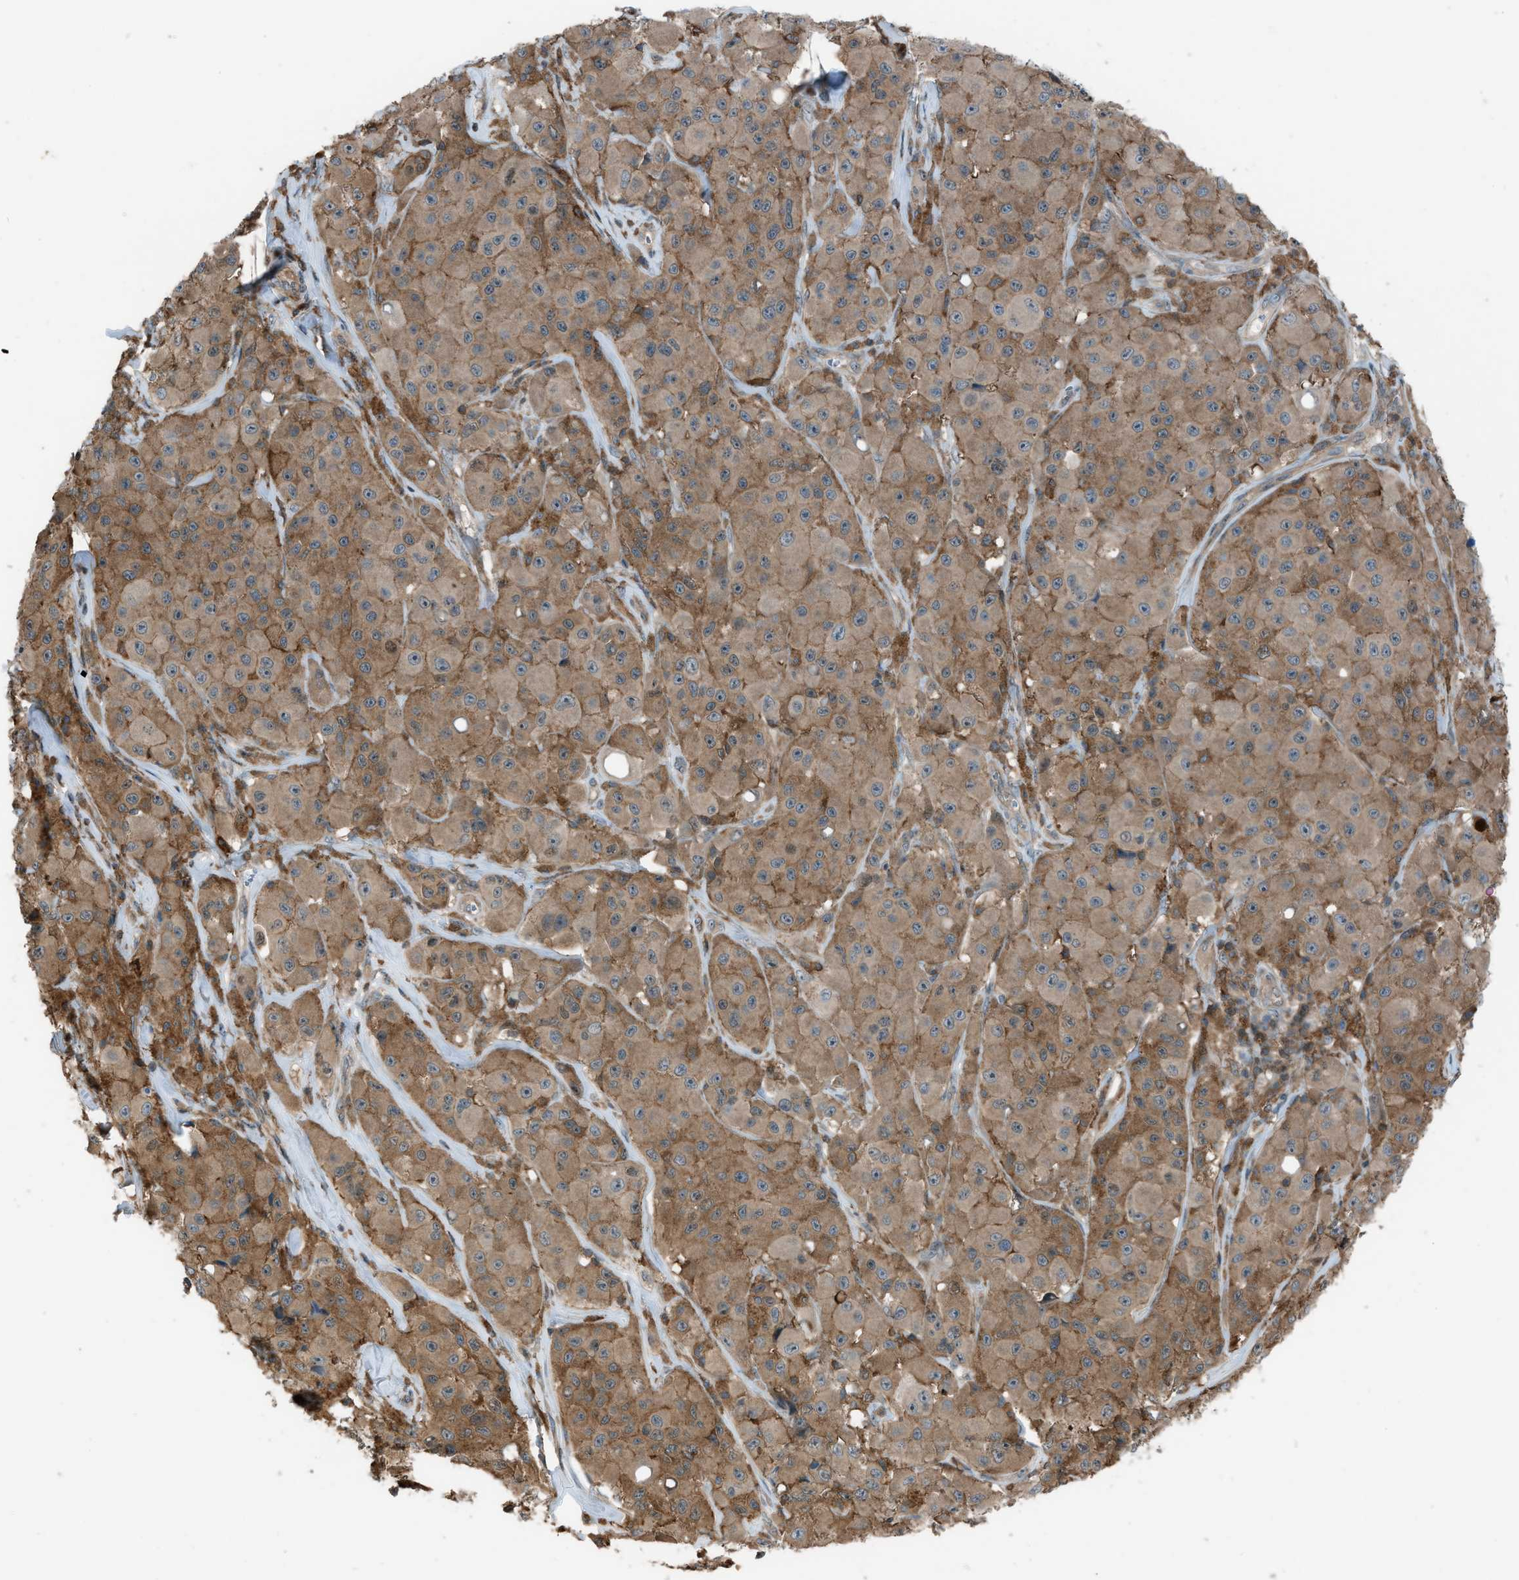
{"staining": {"intensity": "moderate", "quantity": ">75%", "location": "cytoplasmic/membranous"}, "tissue": "melanoma", "cell_type": "Tumor cells", "image_type": "cancer", "snomed": [{"axis": "morphology", "description": "Malignant melanoma, NOS"}, {"axis": "topography", "description": "Skin"}], "caption": "Malignant melanoma was stained to show a protein in brown. There is medium levels of moderate cytoplasmic/membranous expression in approximately >75% of tumor cells.", "gene": "DYRK1A", "patient": {"sex": "male", "age": 84}}